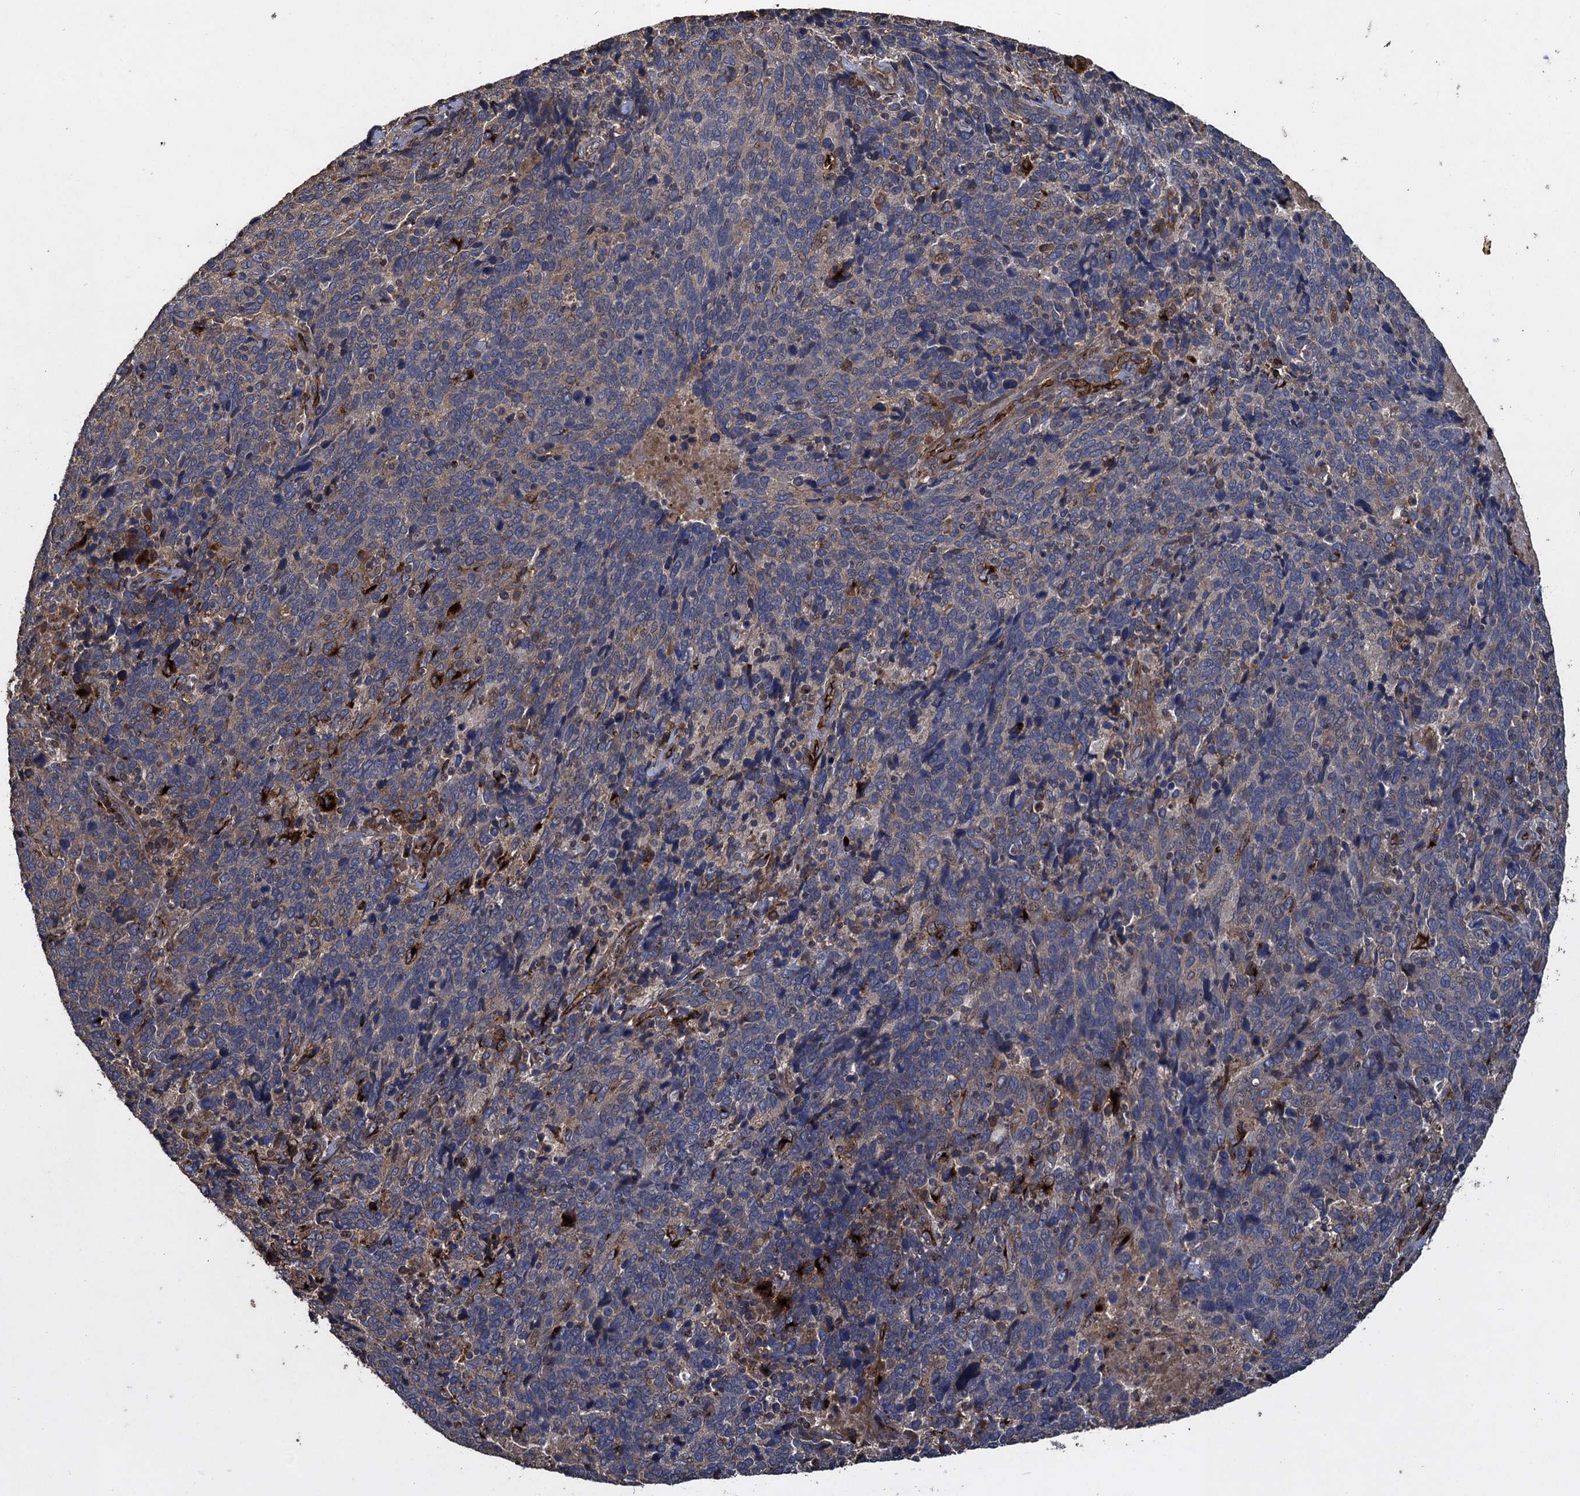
{"staining": {"intensity": "moderate", "quantity": "<25%", "location": "cytoplasmic/membranous"}, "tissue": "cervical cancer", "cell_type": "Tumor cells", "image_type": "cancer", "snomed": [{"axis": "morphology", "description": "Squamous cell carcinoma, NOS"}, {"axis": "topography", "description": "Cervix"}], "caption": "Protein positivity by immunohistochemistry (IHC) shows moderate cytoplasmic/membranous positivity in about <25% of tumor cells in squamous cell carcinoma (cervical).", "gene": "TXNDC11", "patient": {"sex": "female", "age": 41}}